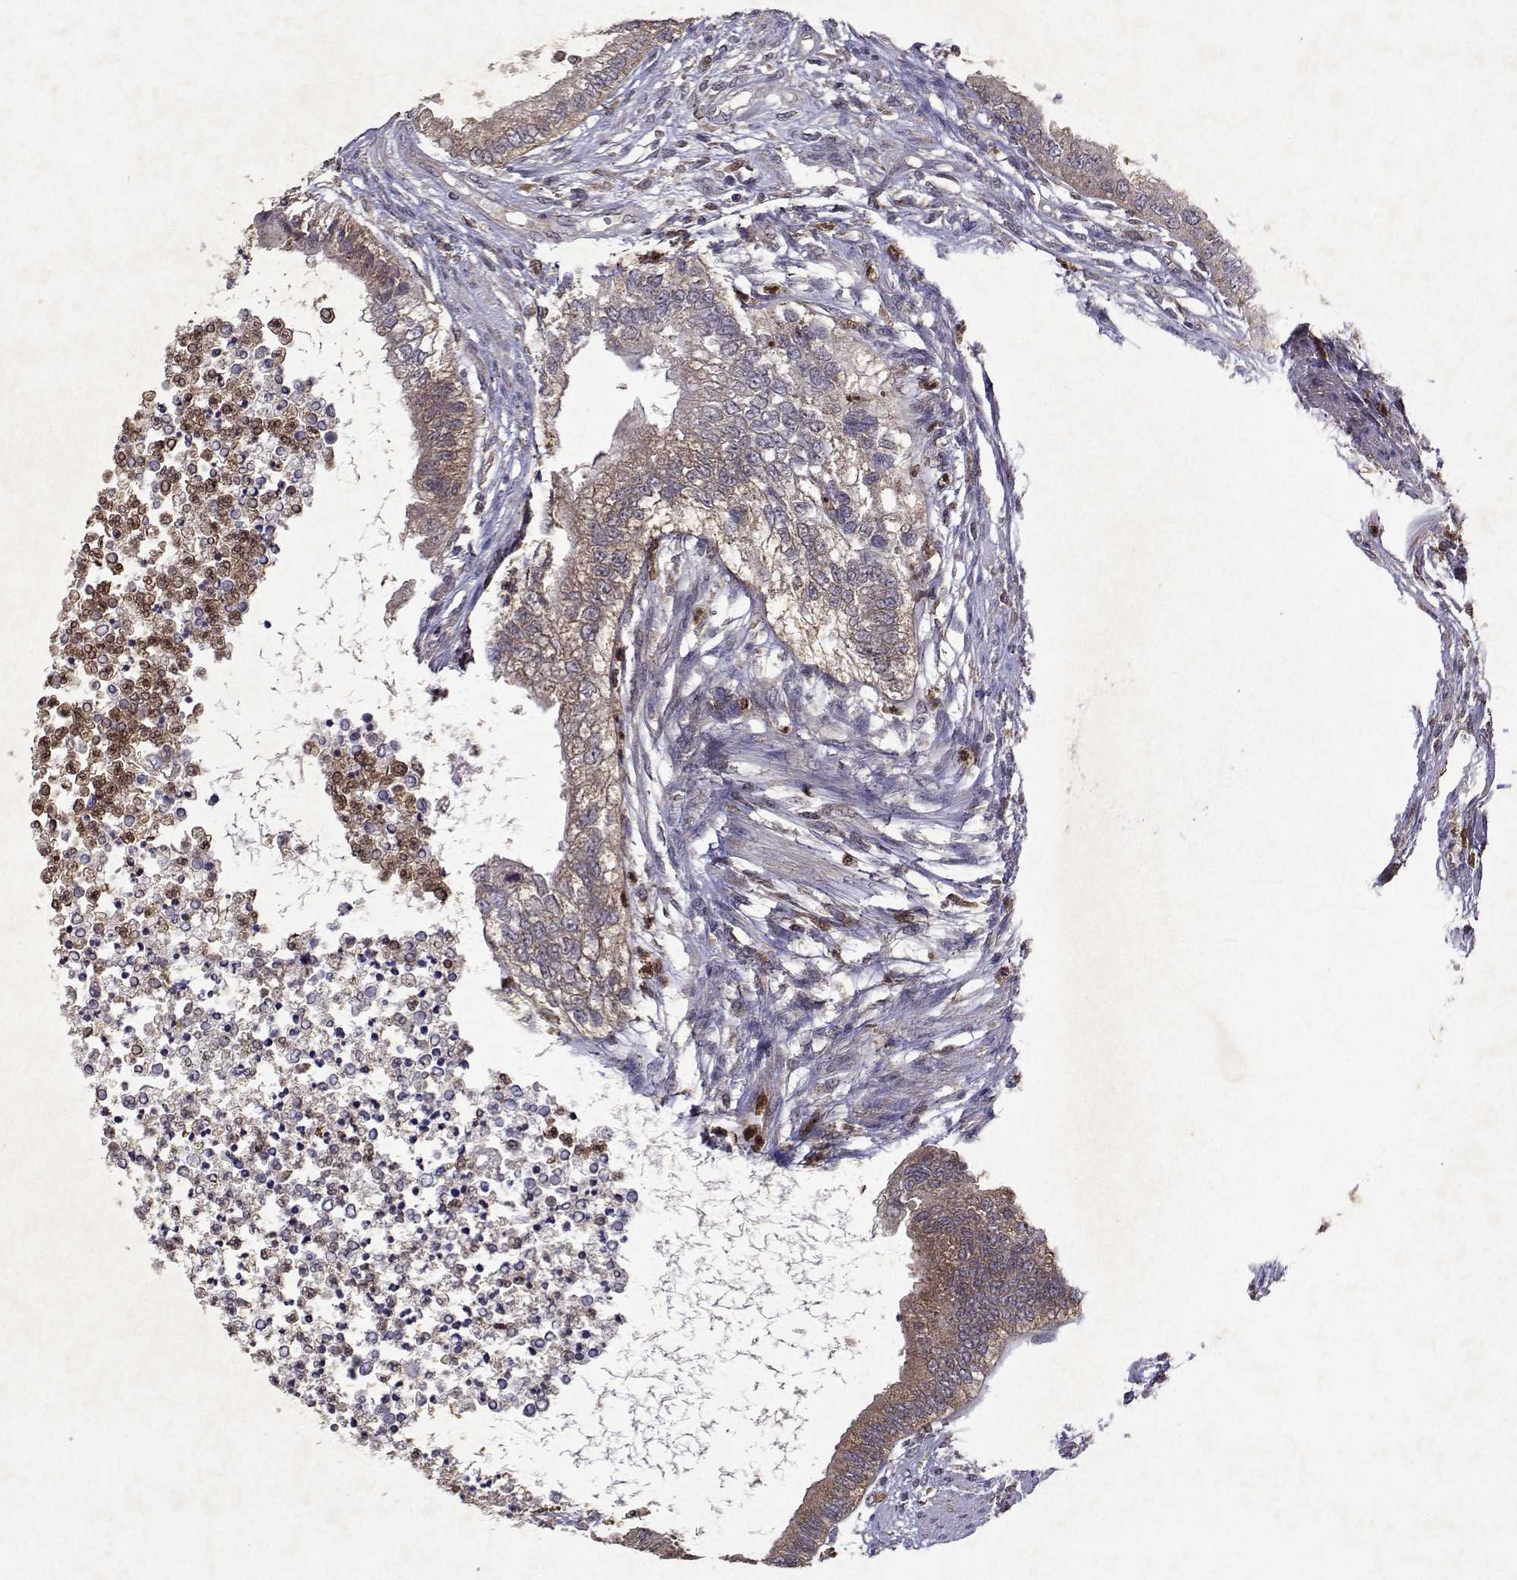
{"staining": {"intensity": "weak", "quantity": ">75%", "location": "cytoplasmic/membranous"}, "tissue": "testis cancer", "cell_type": "Tumor cells", "image_type": "cancer", "snomed": [{"axis": "morphology", "description": "Carcinoma, Embryonal, NOS"}, {"axis": "topography", "description": "Testis"}], "caption": "IHC photomicrograph of human testis cancer stained for a protein (brown), which shows low levels of weak cytoplasmic/membranous staining in about >75% of tumor cells.", "gene": "APAF1", "patient": {"sex": "male", "age": 26}}